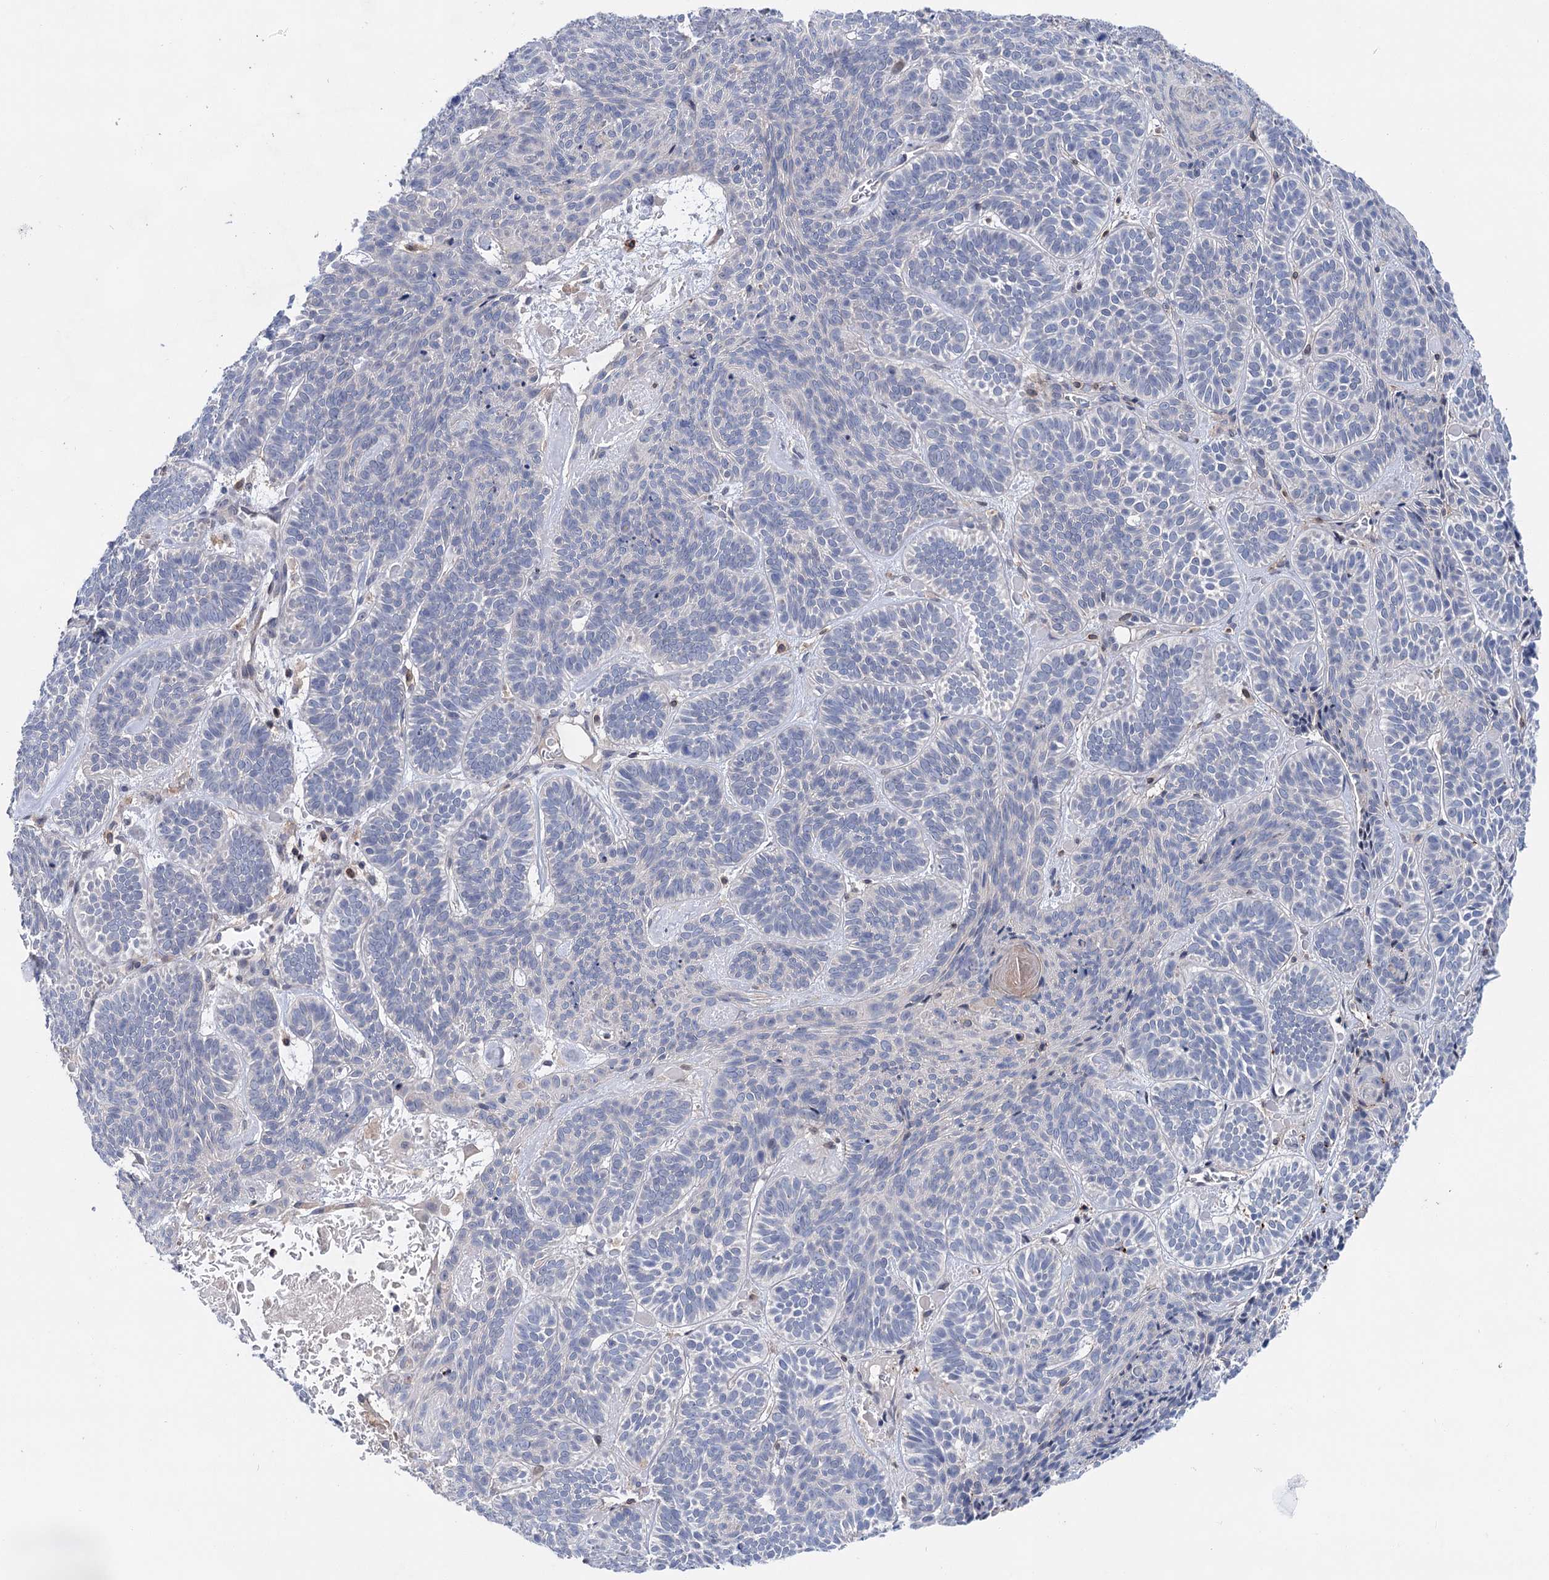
{"staining": {"intensity": "negative", "quantity": "none", "location": "none"}, "tissue": "skin cancer", "cell_type": "Tumor cells", "image_type": "cancer", "snomed": [{"axis": "morphology", "description": "Basal cell carcinoma"}, {"axis": "topography", "description": "Skin"}], "caption": "This is an IHC photomicrograph of human skin basal cell carcinoma. There is no positivity in tumor cells.", "gene": "MORN3", "patient": {"sex": "male", "age": 85}}